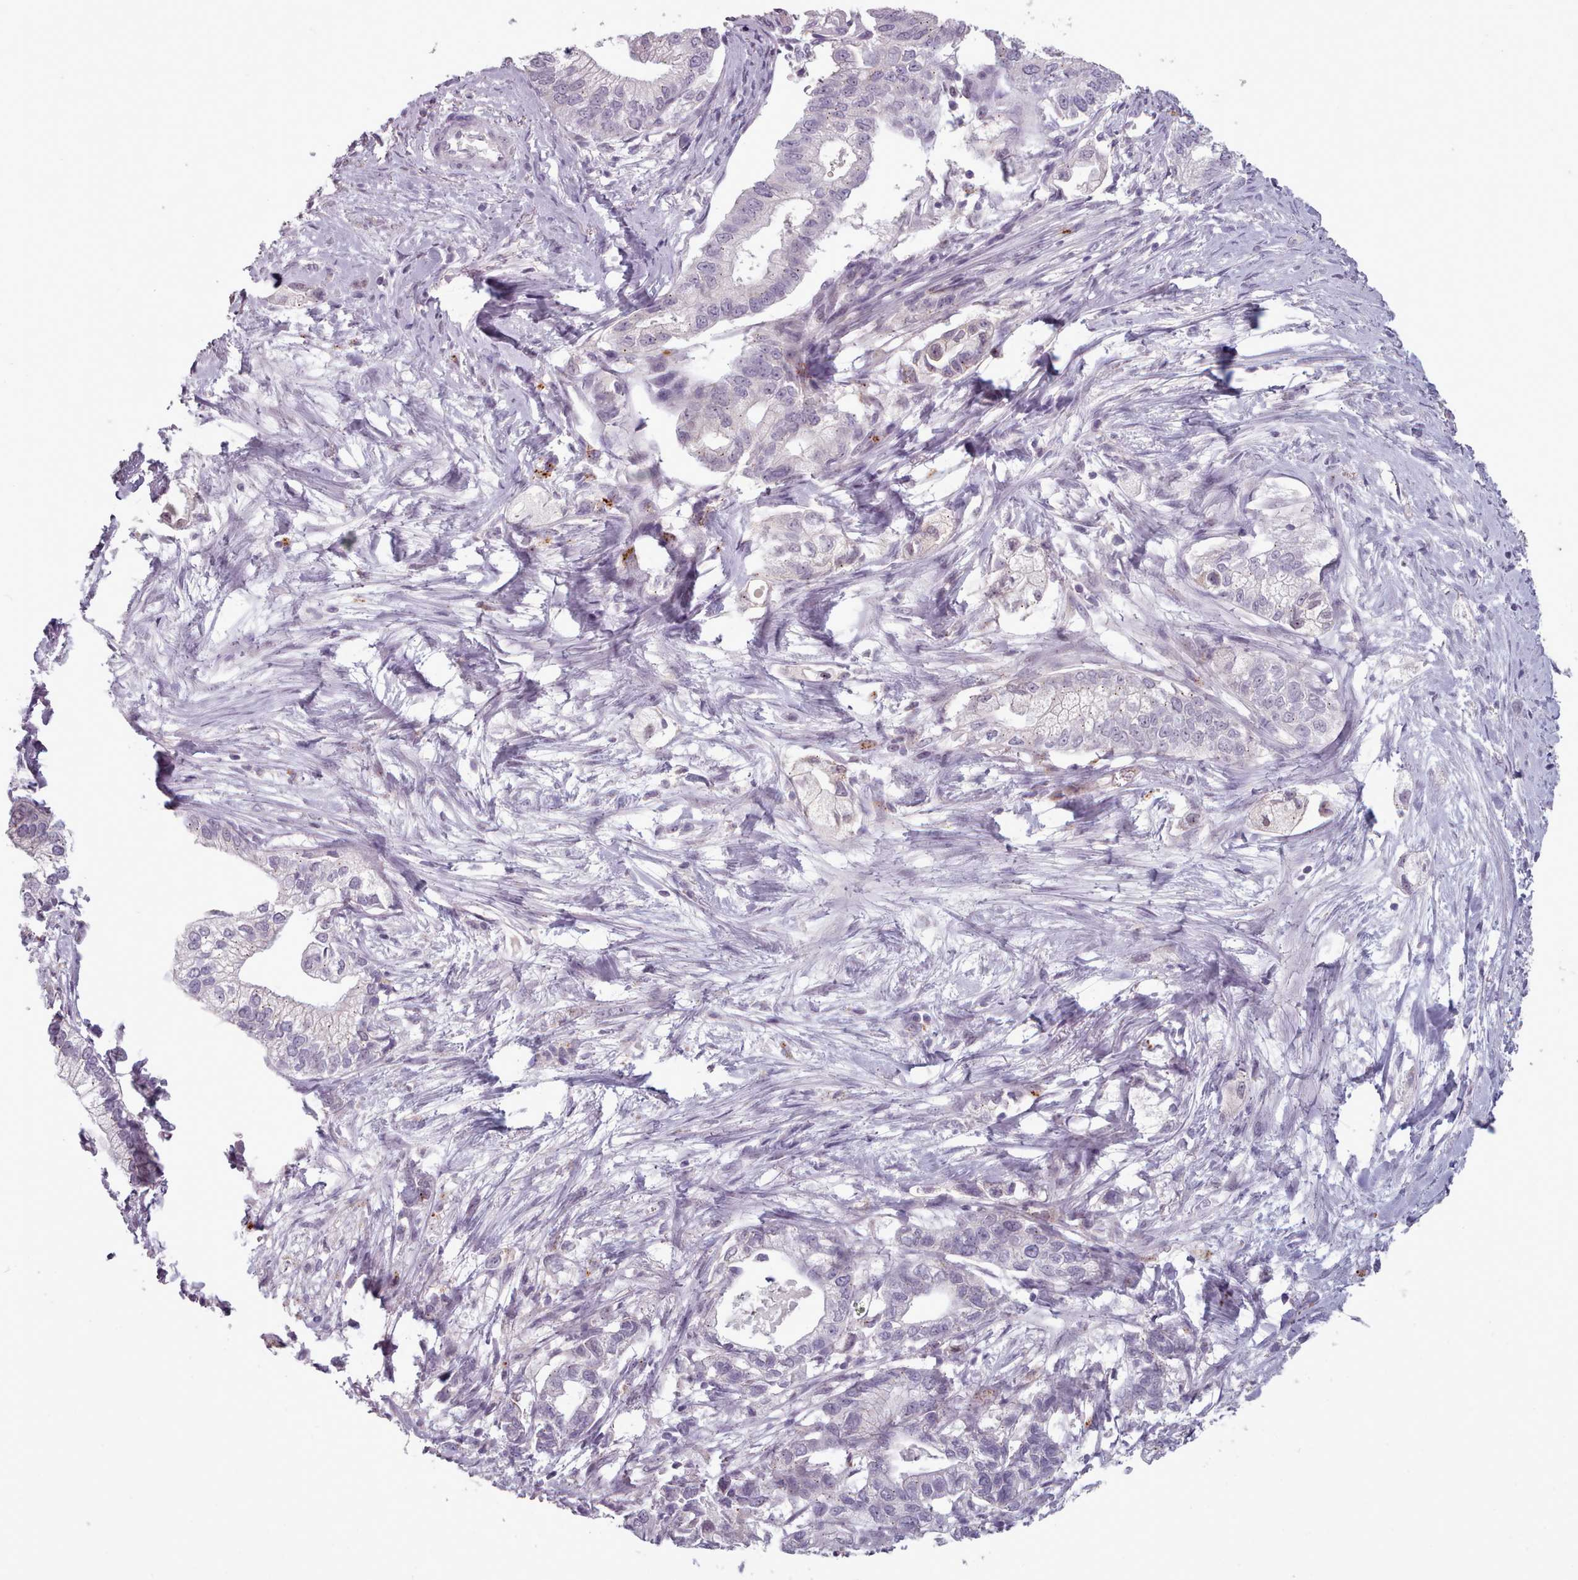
{"staining": {"intensity": "negative", "quantity": "none", "location": "none"}, "tissue": "pancreatic cancer", "cell_type": "Tumor cells", "image_type": "cancer", "snomed": [{"axis": "morphology", "description": "Adenocarcinoma, NOS"}, {"axis": "topography", "description": "Pancreas"}], "caption": "The image reveals no significant positivity in tumor cells of pancreatic cancer. (DAB immunohistochemistry (IHC), high magnification).", "gene": "PBX4", "patient": {"sex": "male", "age": 70}}